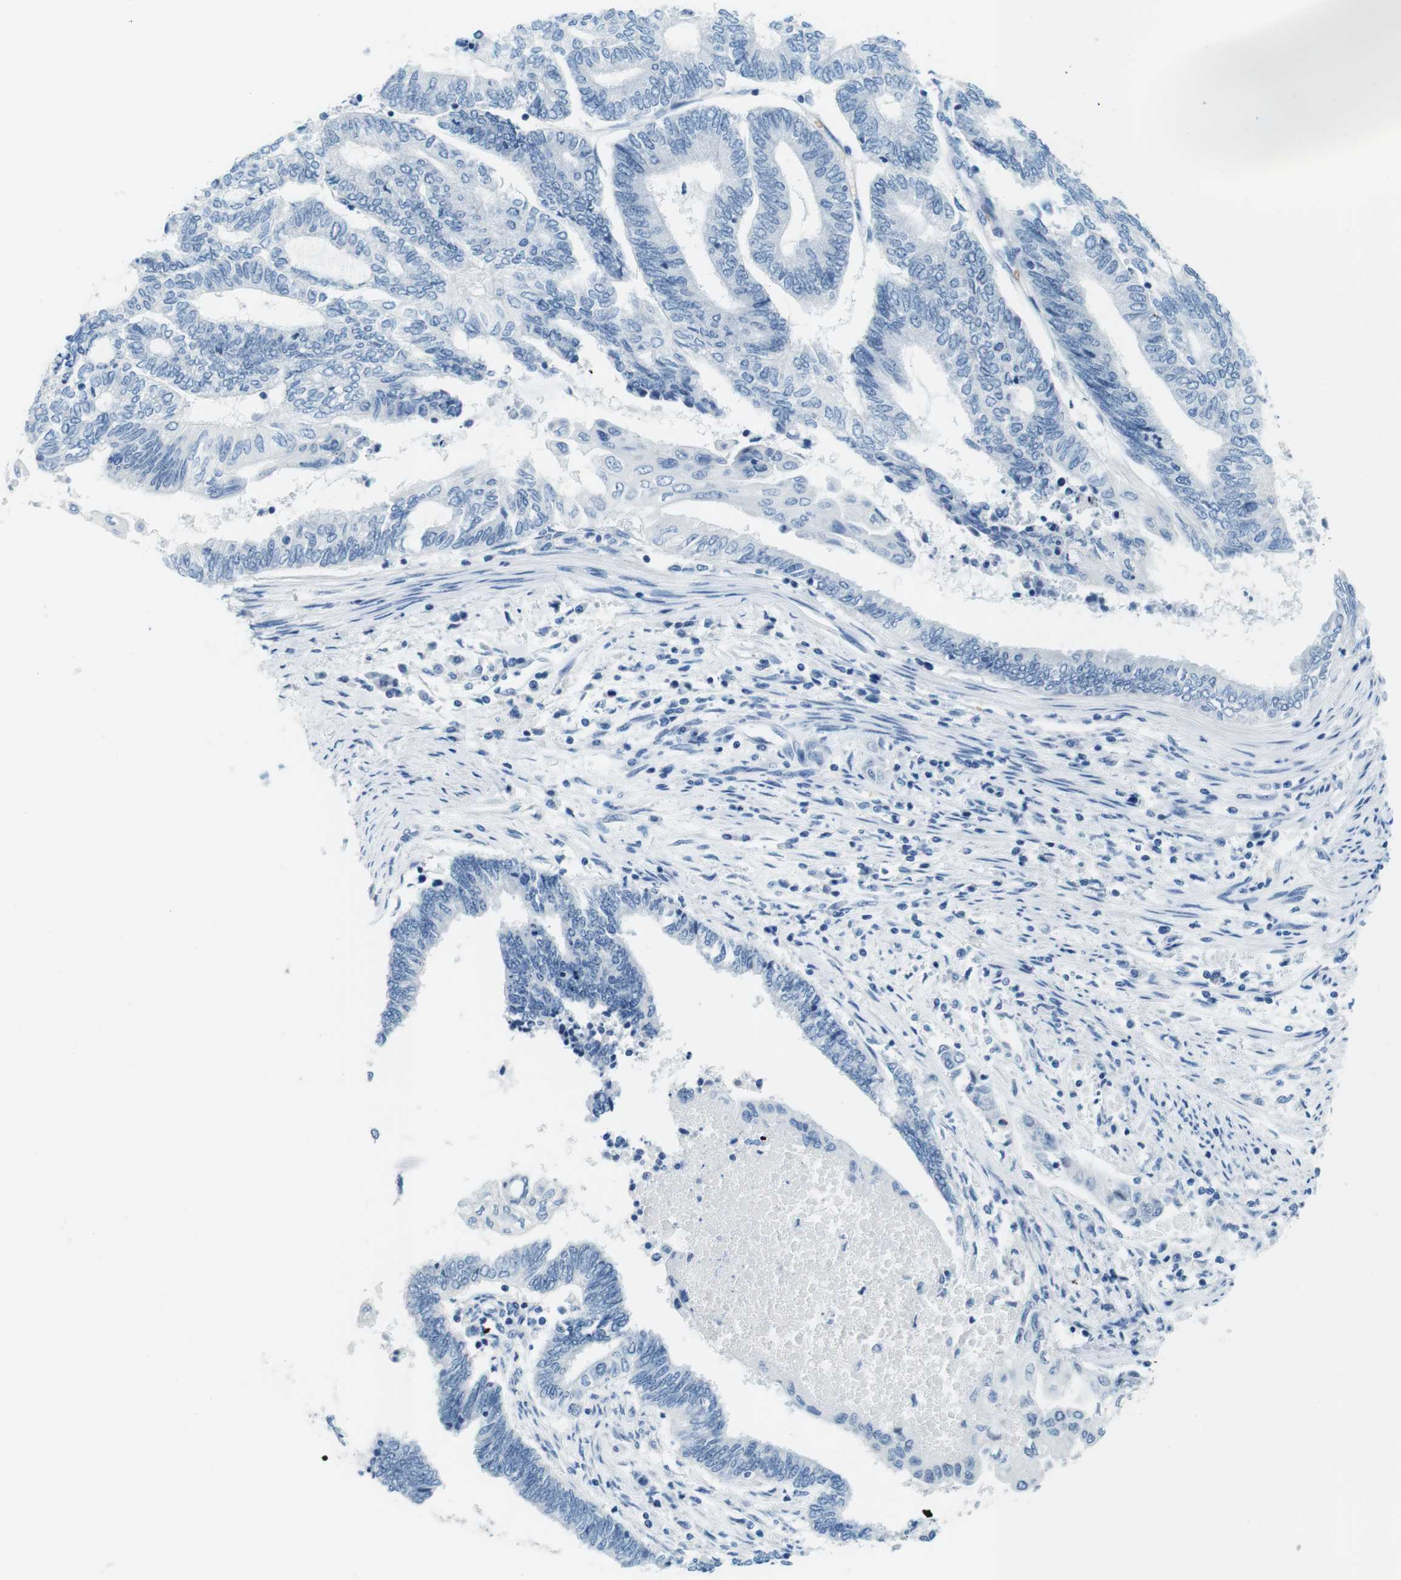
{"staining": {"intensity": "negative", "quantity": "none", "location": "none"}, "tissue": "endometrial cancer", "cell_type": "Tumor cells", "image_type": "cancer", "snomed": [{"axis": "morphology", "description": "Adenocarcinoma, NOS"}, {"axis": "topography", "description": "Uterus"}, {"axis": "topography", "description": "Endometrium"}], "caption": "This is an immunohistochemistry histopathology image of human endometrial cancer (adenocarcinoma). There is no expression in tumor cells.", "gene": "TFAP2C", "patient": {"sex": "female", "age": 70}}